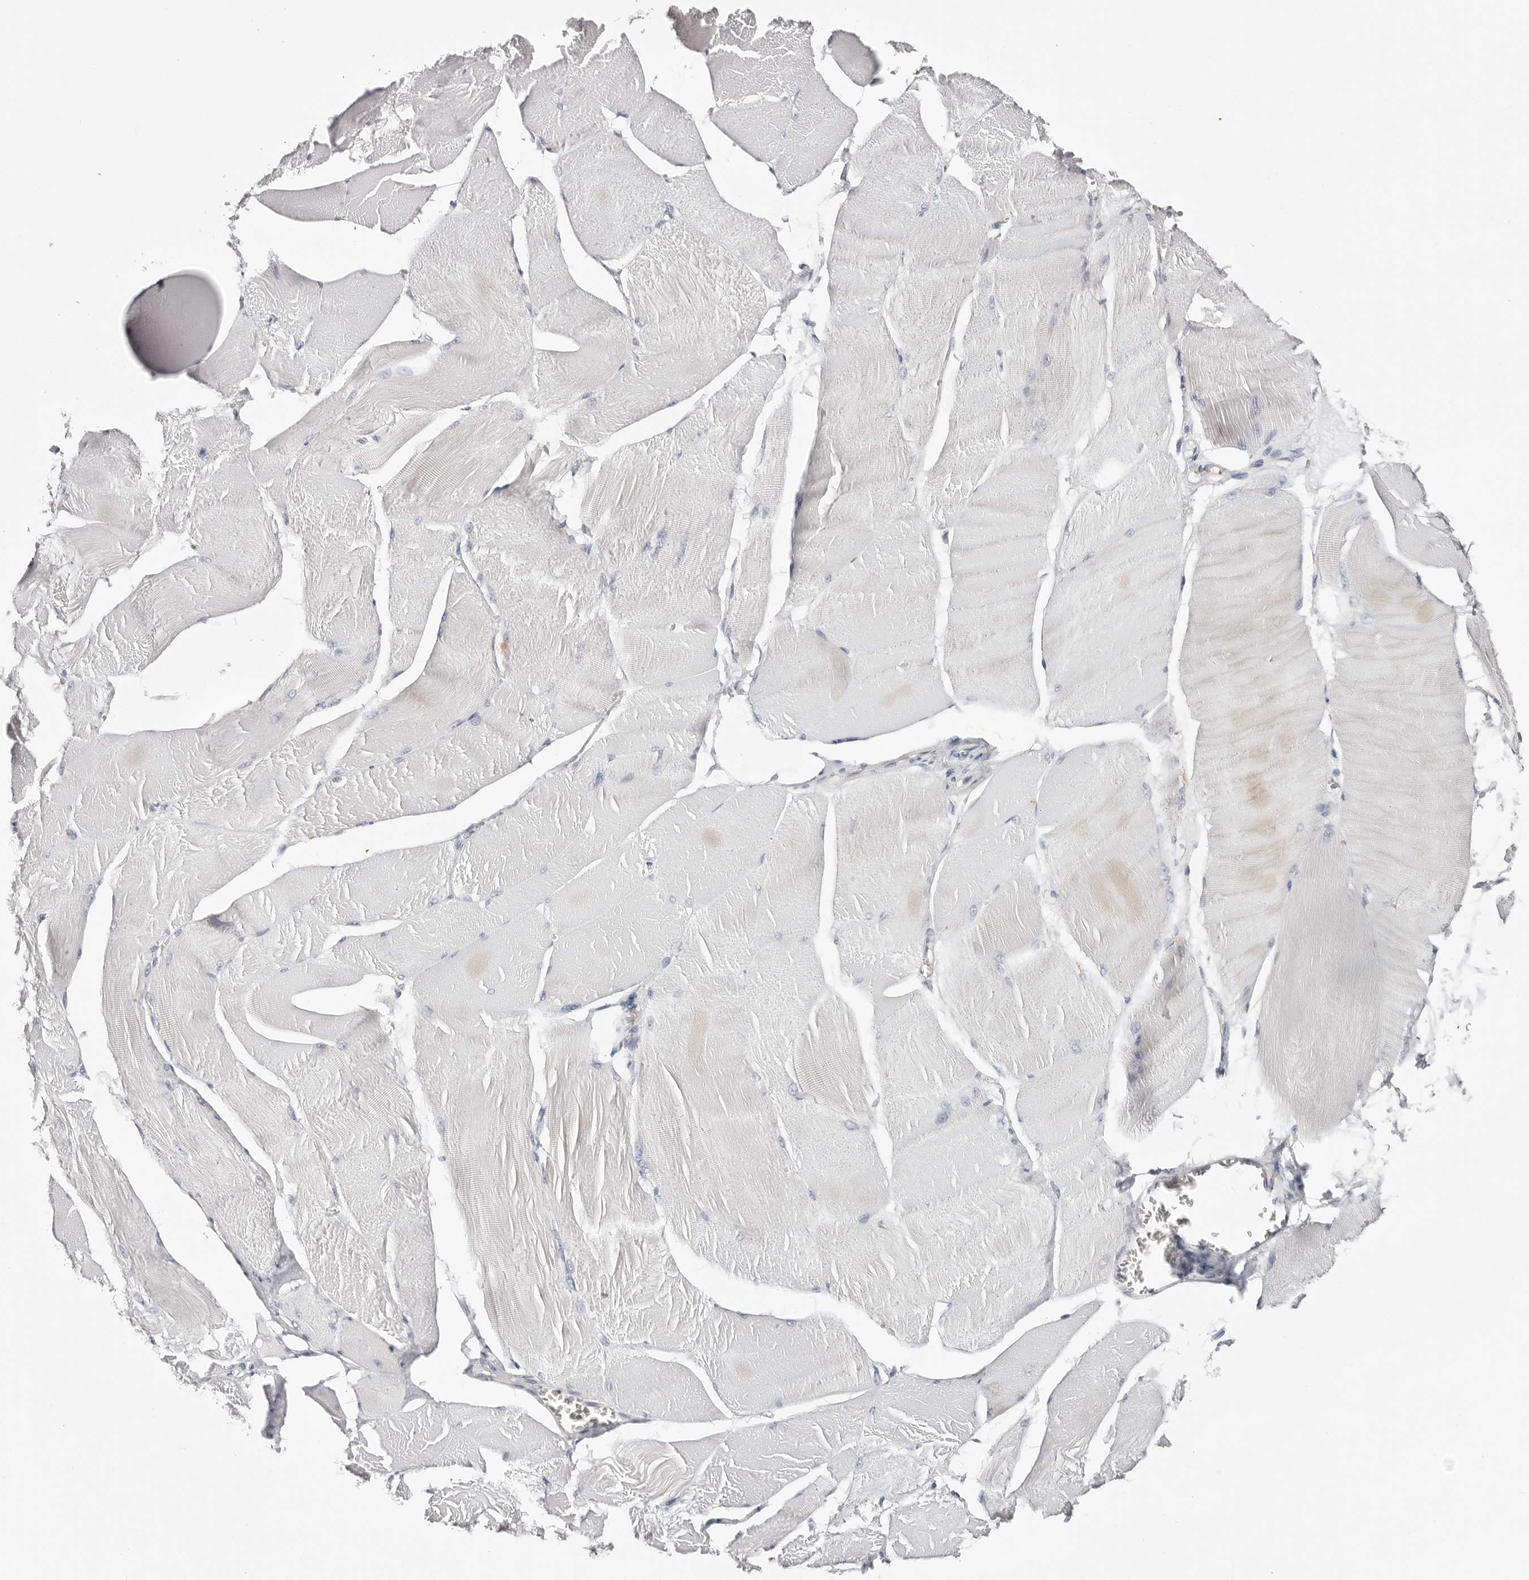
{"staining": {"intensity": "negative", "quantity": "none", "location": "none"}, "tissue": "skeletal muscle", "cell_type": "Myocytes", "image_type": "normal", "snomed": [{"axis": "morphology", "description": "Normal tissue, NOS"}, {"axis": "morphology", "description": "Basal cell carcinoma"}, {"axis": "topography", "description": "Skeletal muscle"}], "caption": "Immunohistochemical staining of normal skeletal muscle shows no significant staining in myocytes. The staining is performed using DAB brown chromogen with nuclei counter-stained in using hematoxylin.", "gene": "S100A14", "patient": {"sex": "female", "age": 64}}